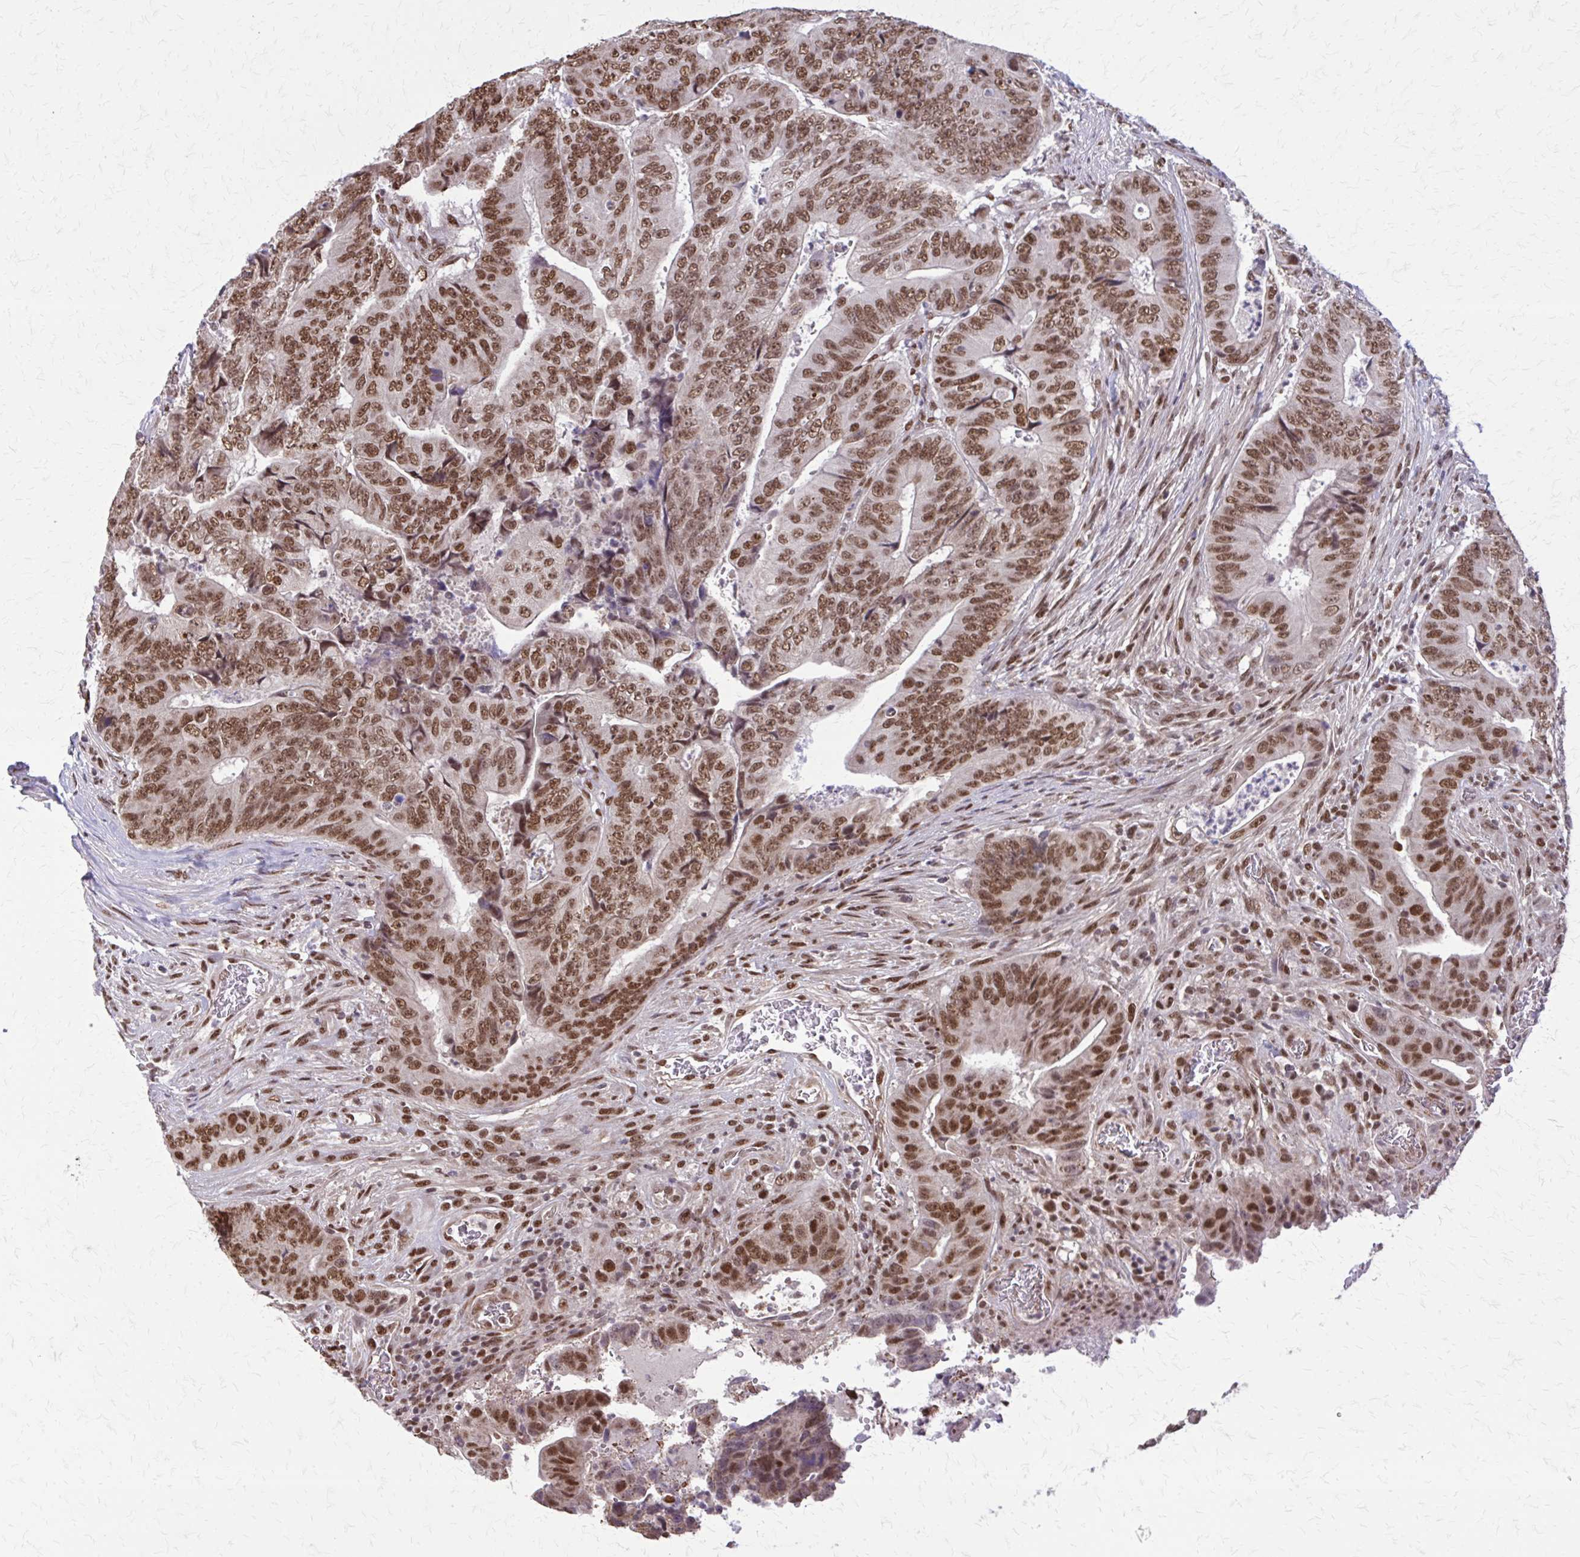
{"staining": {"intensity": "strong", "quantity": ">75%", "location": "nuclear"}, "tissue": "colorectal cancer", "cell_type": "Tumor cells", "image_type": "cancer", "snomed": [{"axis": "morphology", "description": "Adenocarcinoma, NOS"}, {"axis": "topography", "description": "Colon"}], "caption": "Immunohistochemical staining of human colorectal cancer demonstrates strong nuclear protein staining in about >75% of tumor cells.", "gene": "TTF1", "patient": {"sex": "female", "age": 48}}